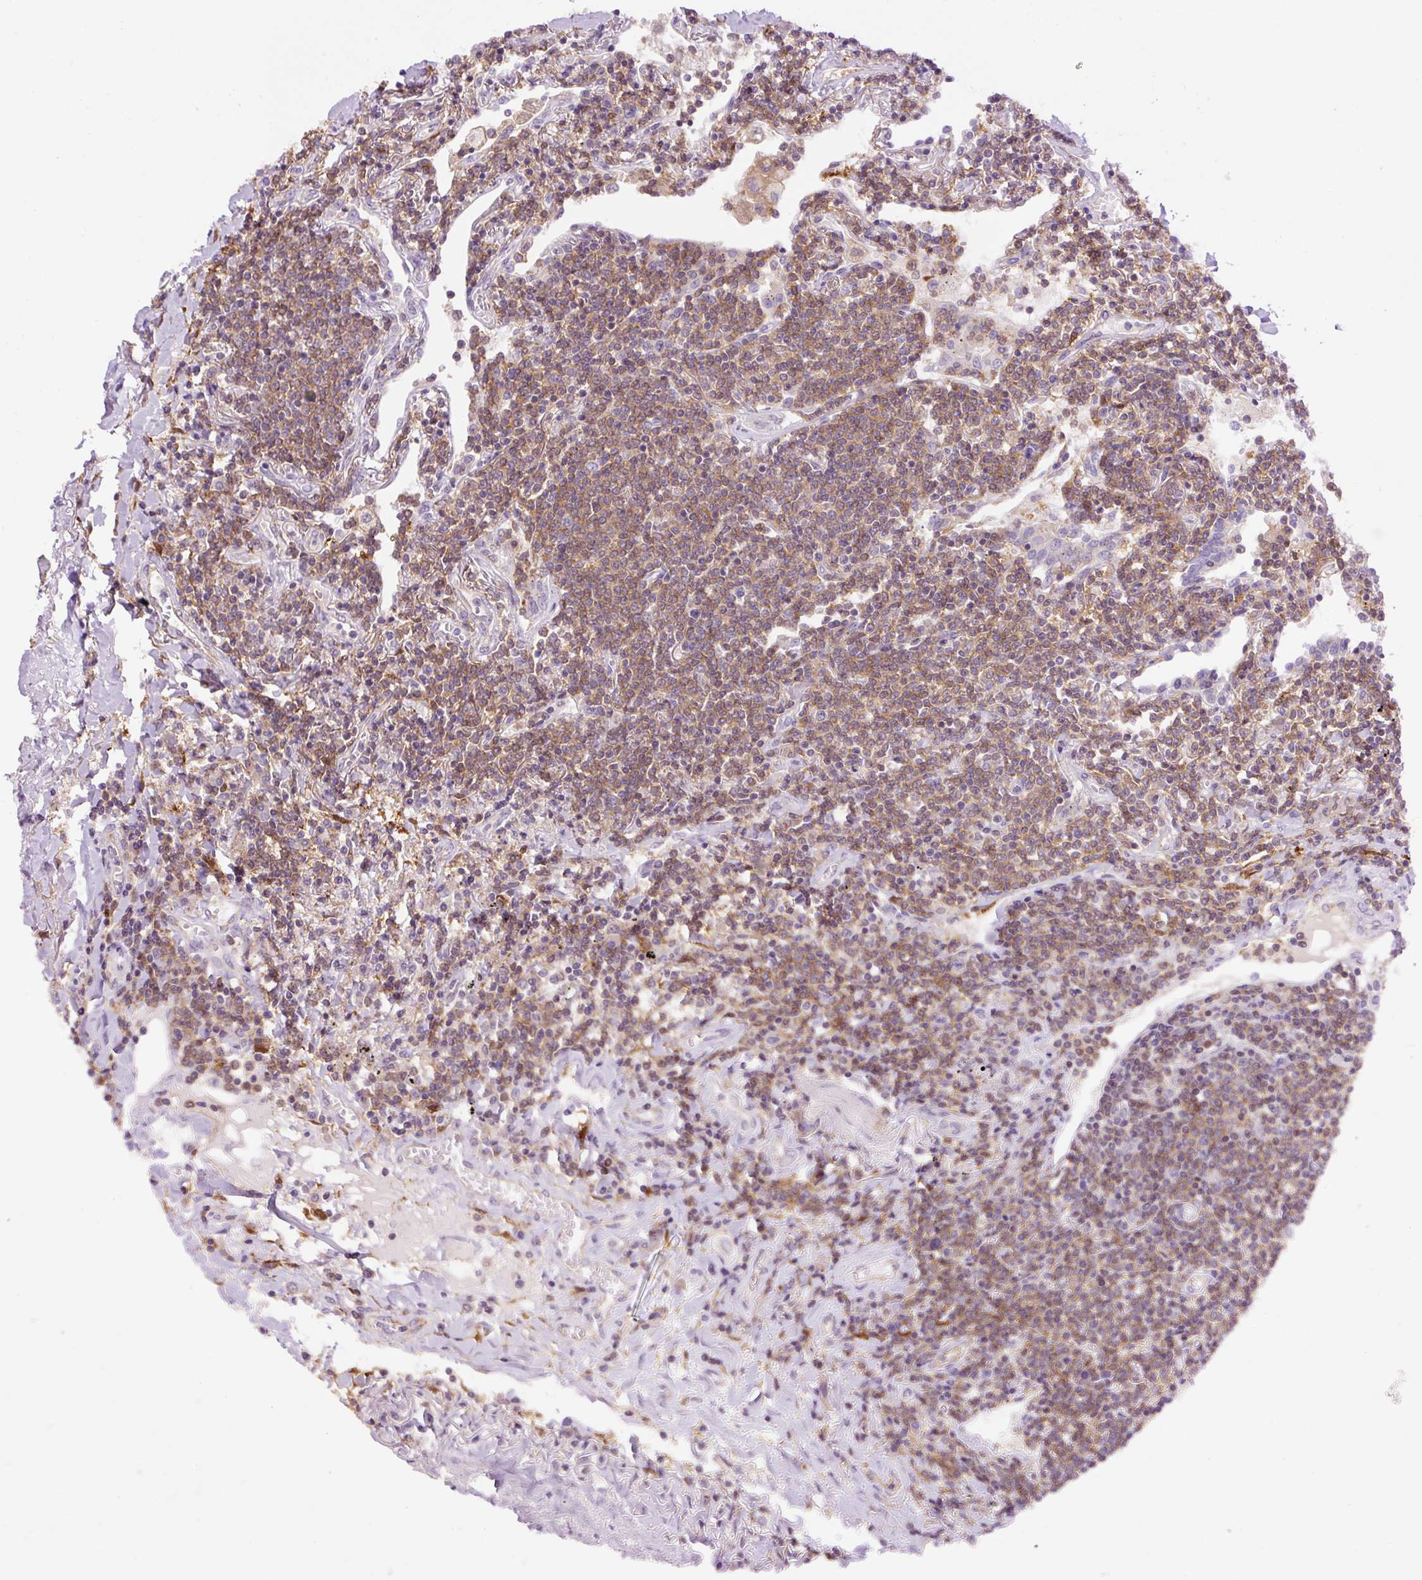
{"staining": {"intensity": "moderate", "quantity": ">75%", "location": "cytoplasmic/membranous"}, "tissue": "lymphoma", "cell_type": "Tumor cells", "image_type": "cancer", "snomed": [{"axis": "morphology", "description": "Malignant lymphoma, non-Hodgkin's type, Low grade"}, {"axis": "topography", "description": "Lung"}], "caption": "Tumor cells show medium levels of moderate cytoplasmic/membranous positivity in approximately >75% of cells in human lymphoma.", "gene": "CD83", "patient": {"sex": "female", "age": 71}}